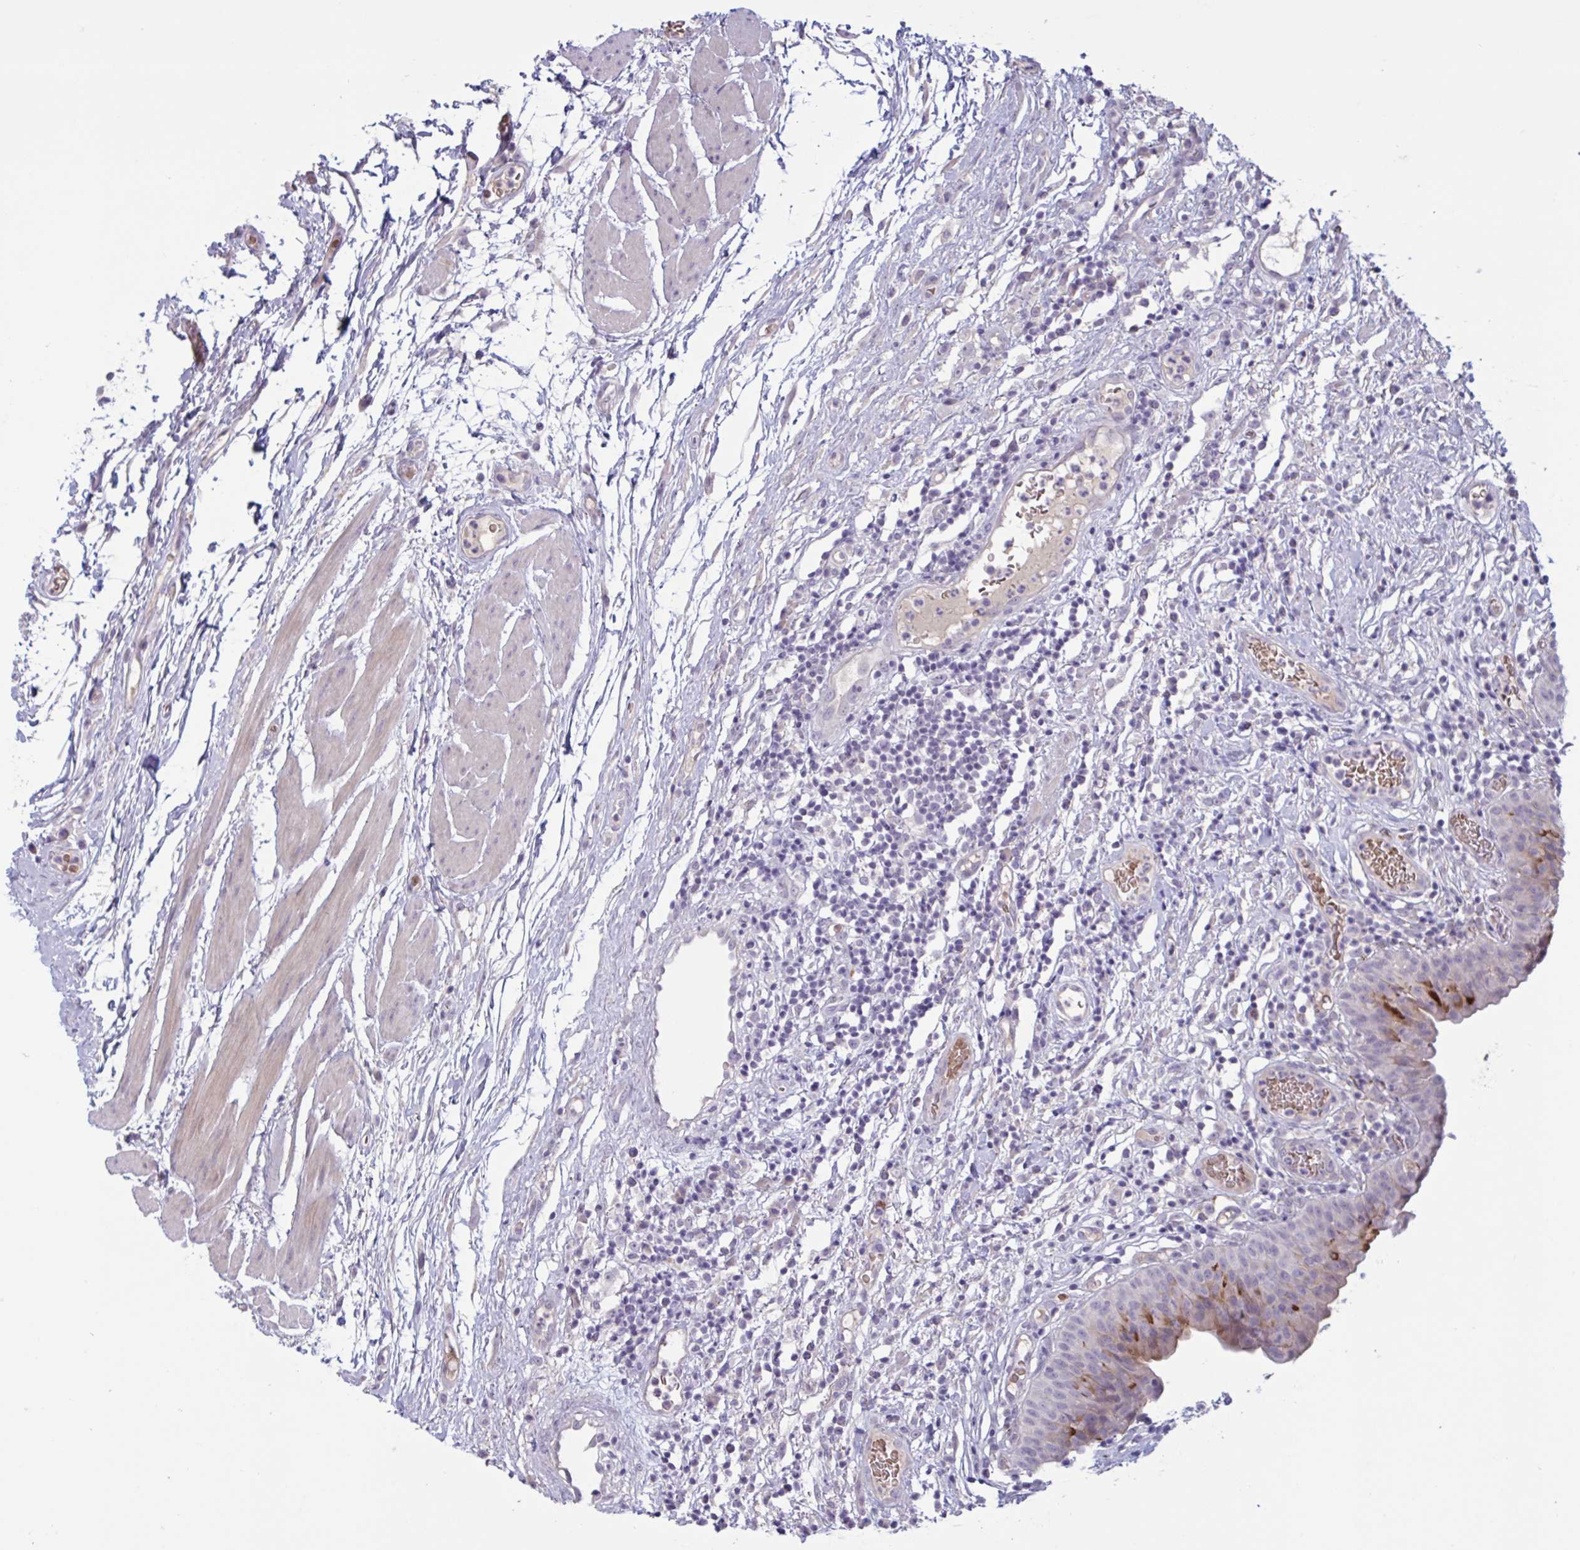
{"staining": {"intensity": "moderate", "quantity": "<25%", "location": "cytoplasmic/membranous"}, "tissue": "urinary bladder", "cell_type": "Urothelial cells", "image_type": "normal", "snomed": [{"axis": "morphology", "description": "Normal tissue, NOS"}, {"axis": "morphology", "description": "Inflammation, NOS"}, {"axis": "topography", "description": "Urinary bladder"}], "caption": "Urinary bladder stained with DAB IHC displays low levels of moderate cytoplasmic/membranous positivity in about <25% of urothelial cells. (Brightfield microscopy of DAB IHC at high magnification).", "gene": "ENSG00000281613", "patient": {"sex": "male", "age": 57}}